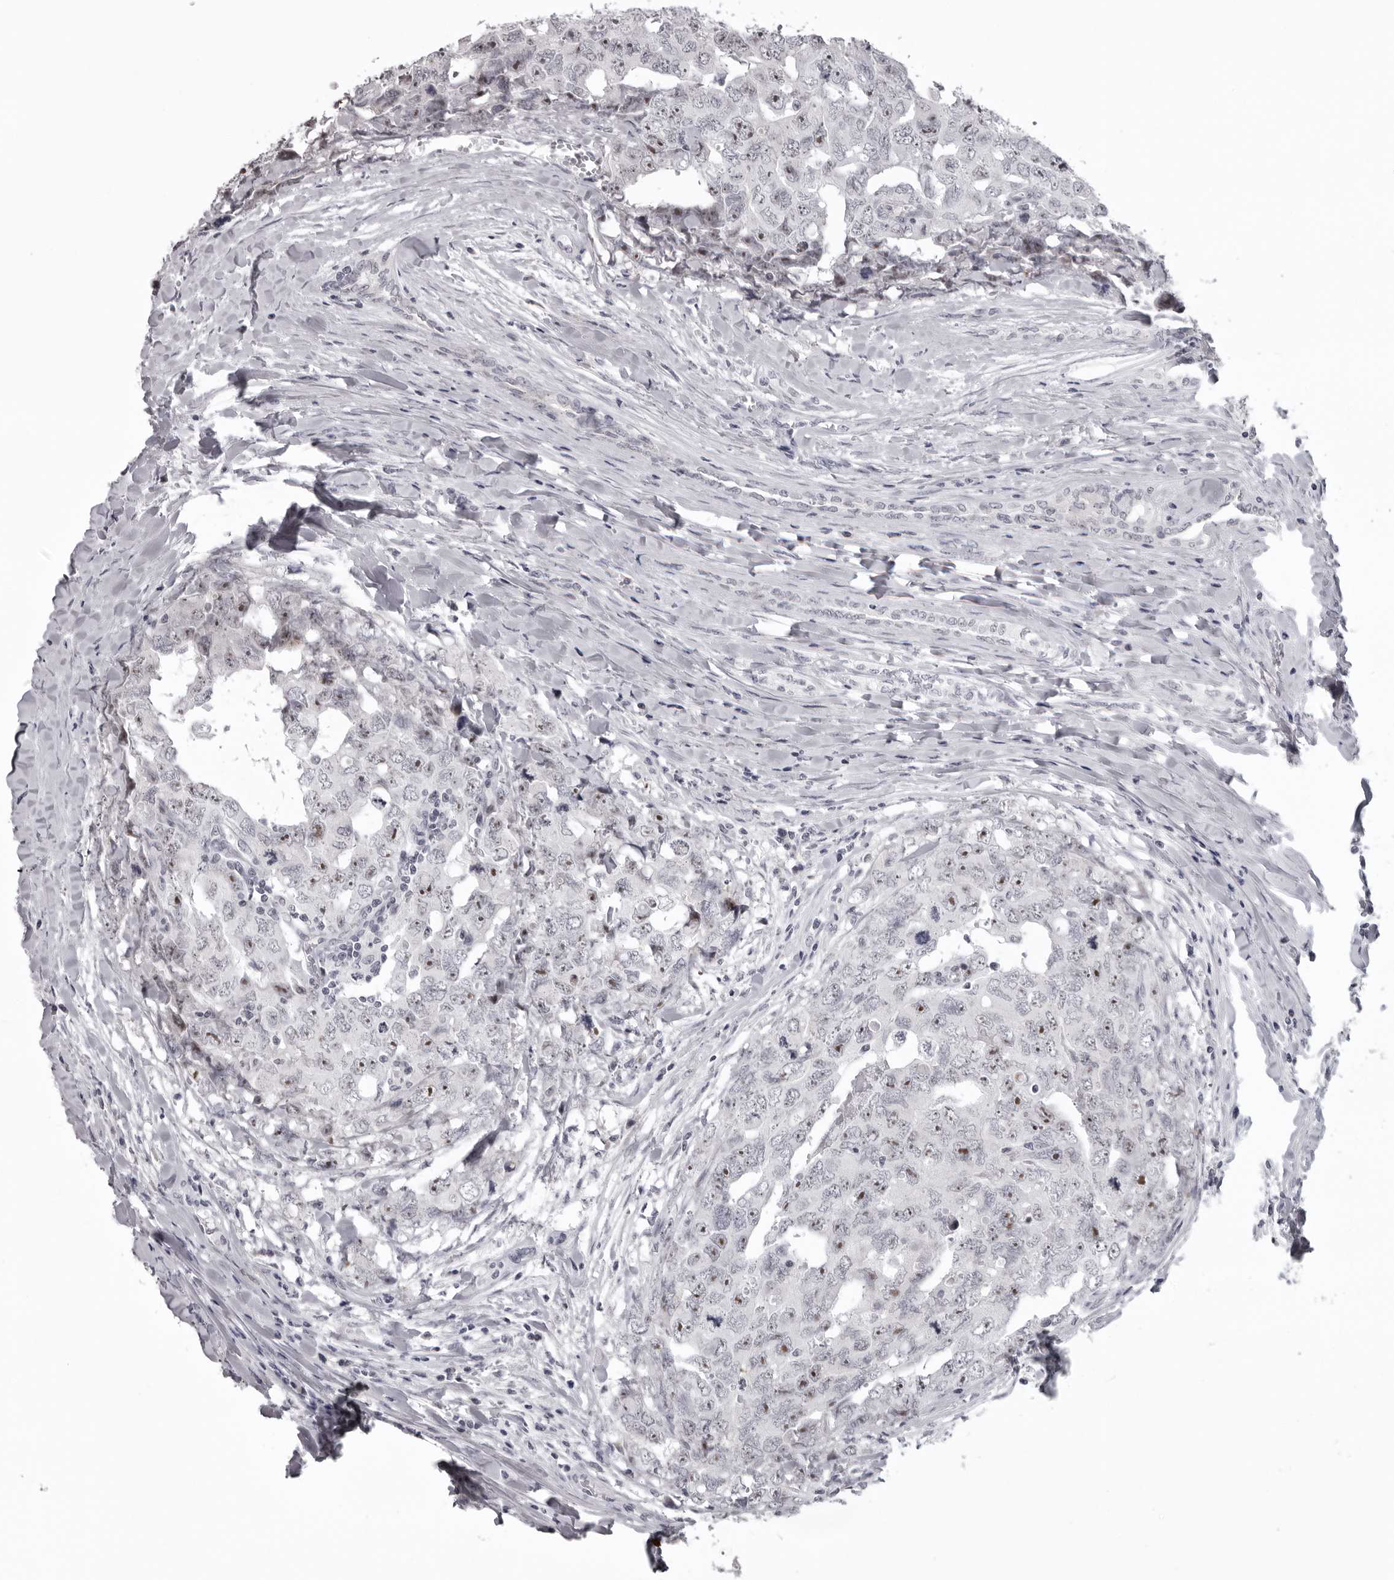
{"staining": {"intensity": "moderate", "quantity": "<25%", "location": "nuclear"}, "tissue": "testis cancer", "cell_type": "Tumor cells", "image_type": "cancer", "snomed": [{"axis": "morphology", "description": "Carcinoma, Embryonal, NOS"}, {"axis": "topography", "description": "Testis"}], "caption": "Immunohistochemical staining of testis cancer exhibits low levels of moderate nuclear protein staining in approximately <25% of tumor cells.", "gene": "HELZ", "patient": {"sex": "male", "age": 28}}